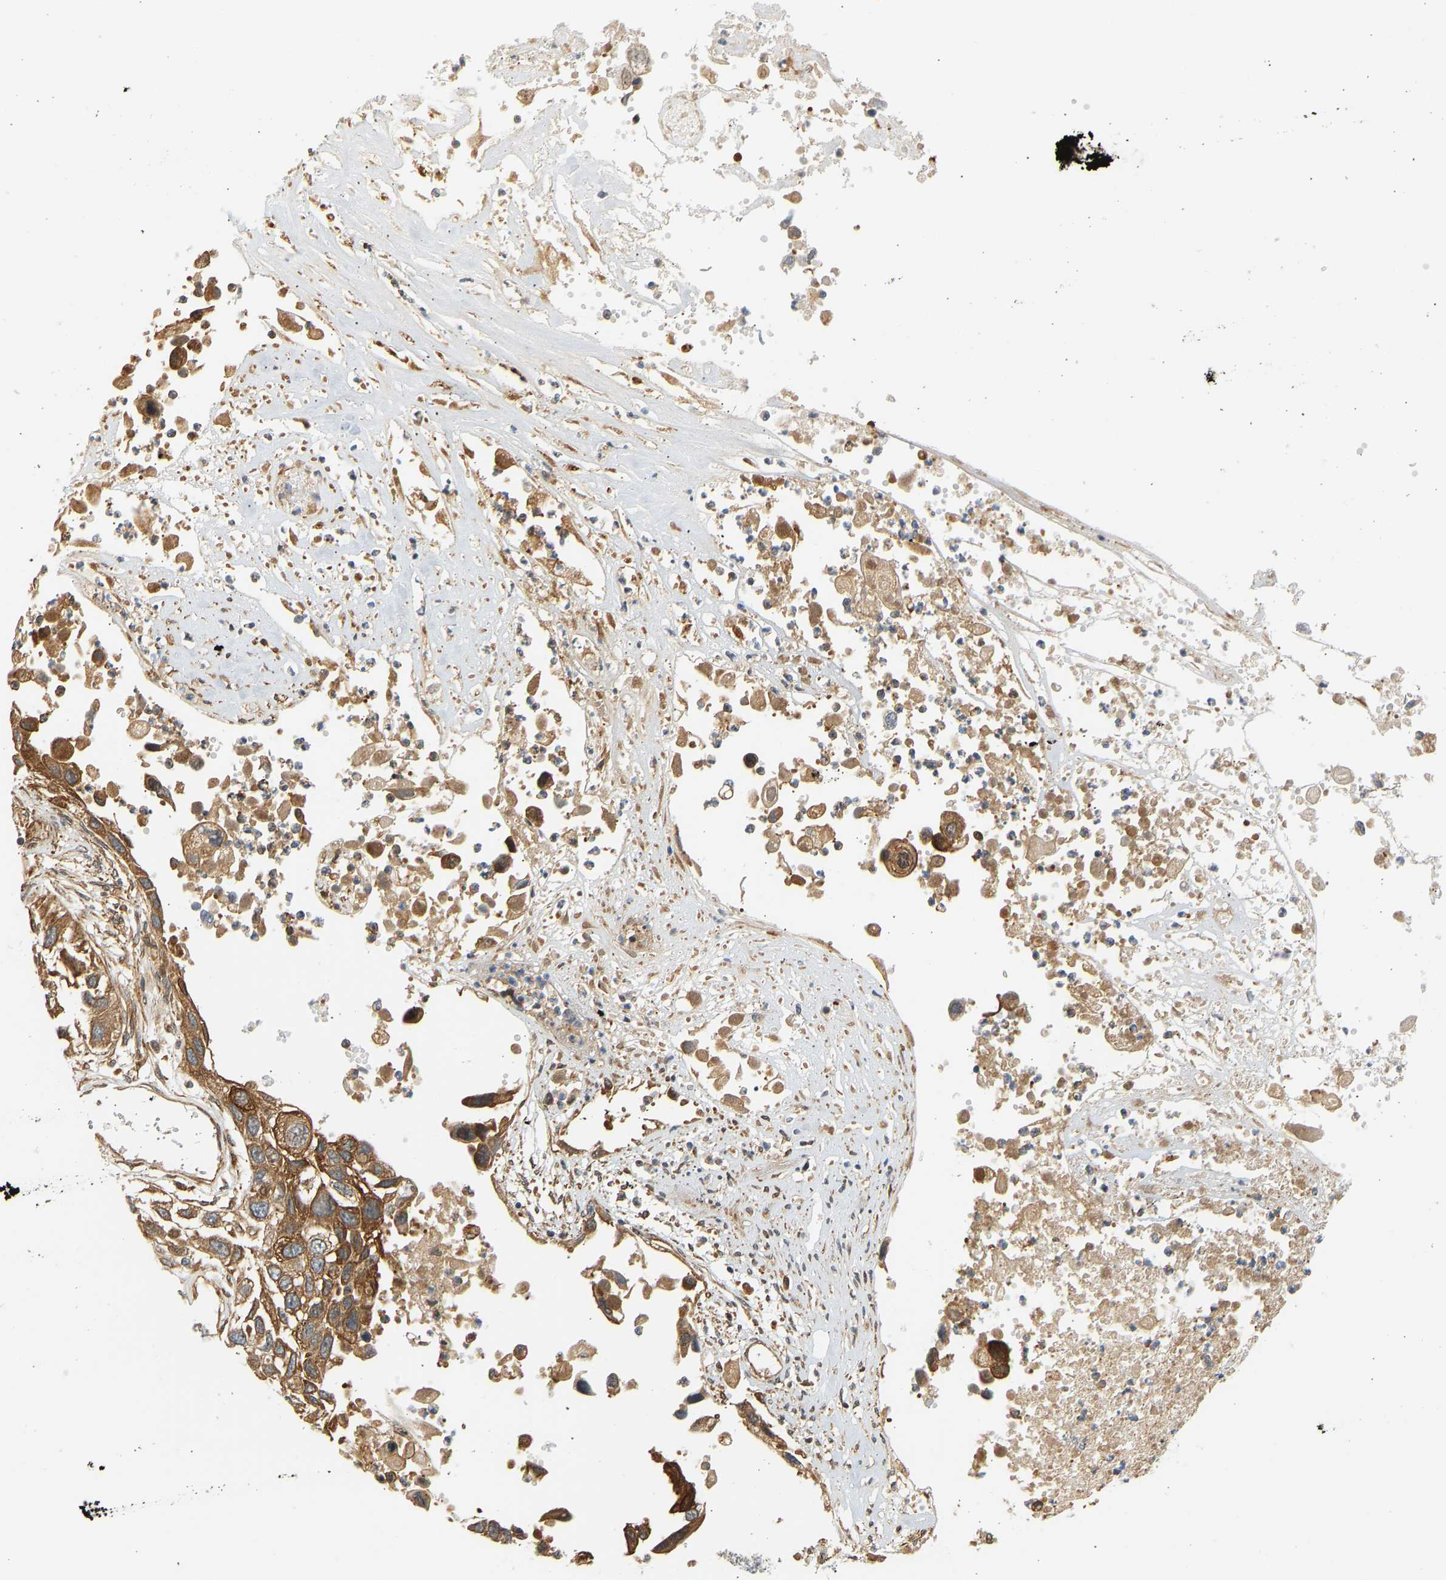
{"staining": {"intensity": "moderate", "quantity": ">75%", "location": "cytoplasmic/membranous"}, "tissue": "lung cancer", "cell_type": "Tumor cells", "image_type": "cancer", "snomed": [{"axis": "morphology", "description": "Squamous cell carcinoma, NOS"}, {"axis": "topography", "description": "Lung"}], "caption": "Lung cancer (squamous cell carcinoma) tissue displays moderate cytoplasmic/membranous positivity in about >75% of tumor cells", "gene": "CEP57", "patient": {"sex": "male", "age": 71}}